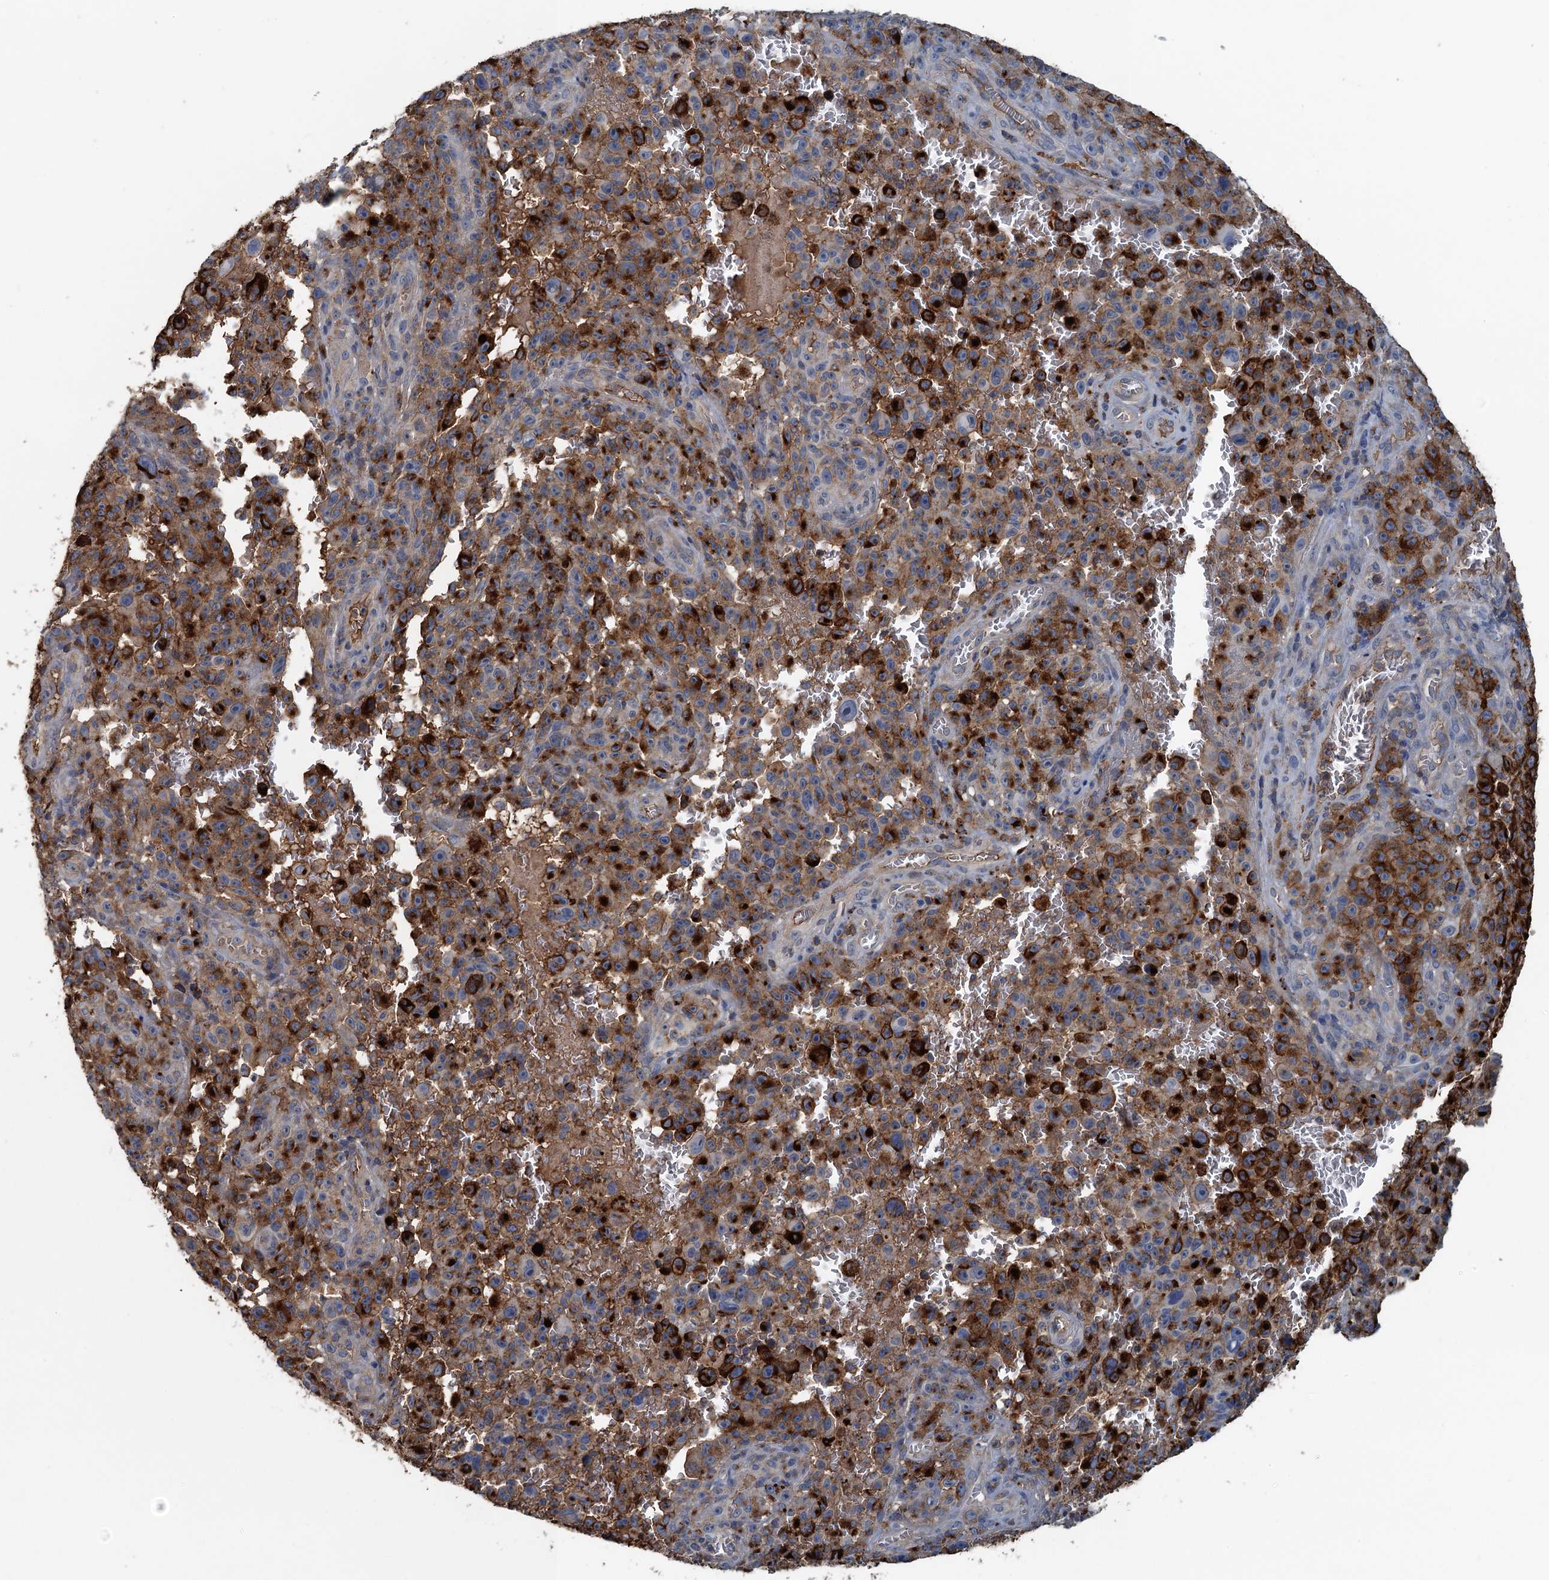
{"staining": {"intensity": "strong", "quantity": "25%-75%", "location": "cytoplasmic/membranous"}, "tissue": "melanoma", "cell_type": "Tumor cells", "image_type": "cancer", "snomed": [{"axis": "morphology", "description": "Malignant melanoma, NOS"}, {"axis": "topography", "description": "Skin"}], "caption": "Tumor cells display strong cytoplasmic/membranous expression in approximately 25%-75% of cells in malignant melanoma. The protein is shown in brown color, while the nuclei are stained blue.", "gene": "LSM14B", "patient": {"sex": "female", "age": 82}}